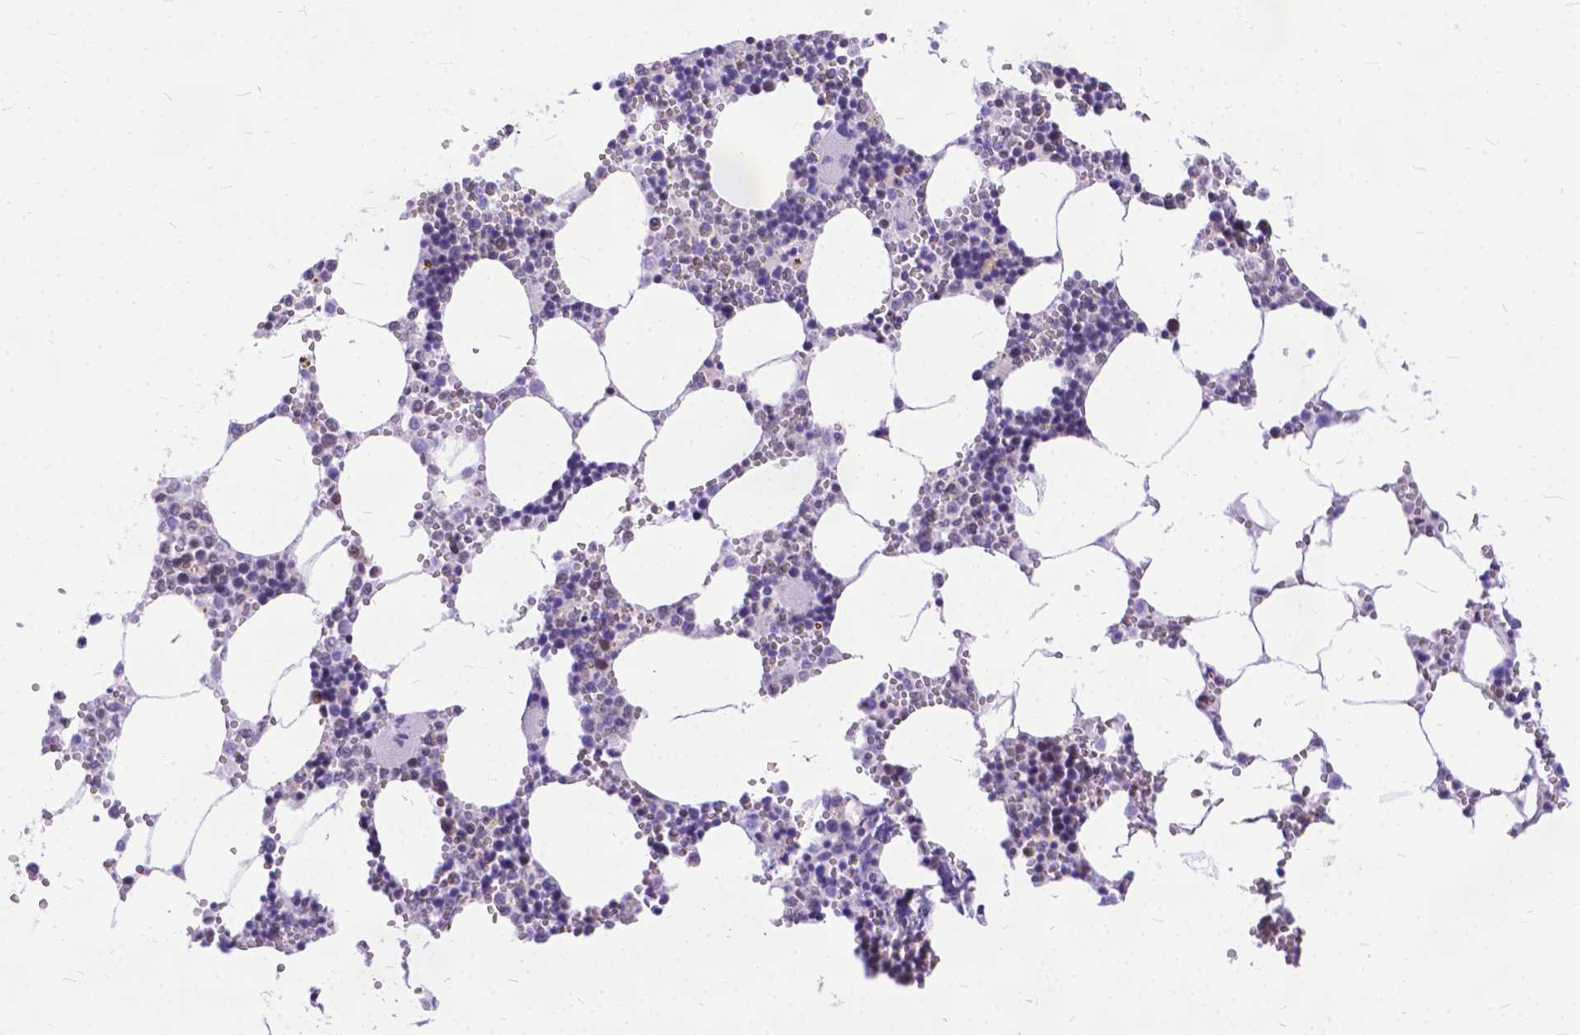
{"staining": {"intensity": "moderate", "quantity": "<25%", "location": "nuclear"}, "tissue": "bone marrow", "cell_type": "Hematopoietic cells", "image_type": "normal", "snomed": [{"axis": "morphology", "description": "Normal tissue, NOS"}, {"axis": "topography", "description": "Bone marrow"}], "caption": "Protein staining shows moderate nuclear positivity in approximately <25% of hematopoietic cells in normal bone marrow.", "gene": "FAM124B", "patient": {"sex": "male", "age": 54}}